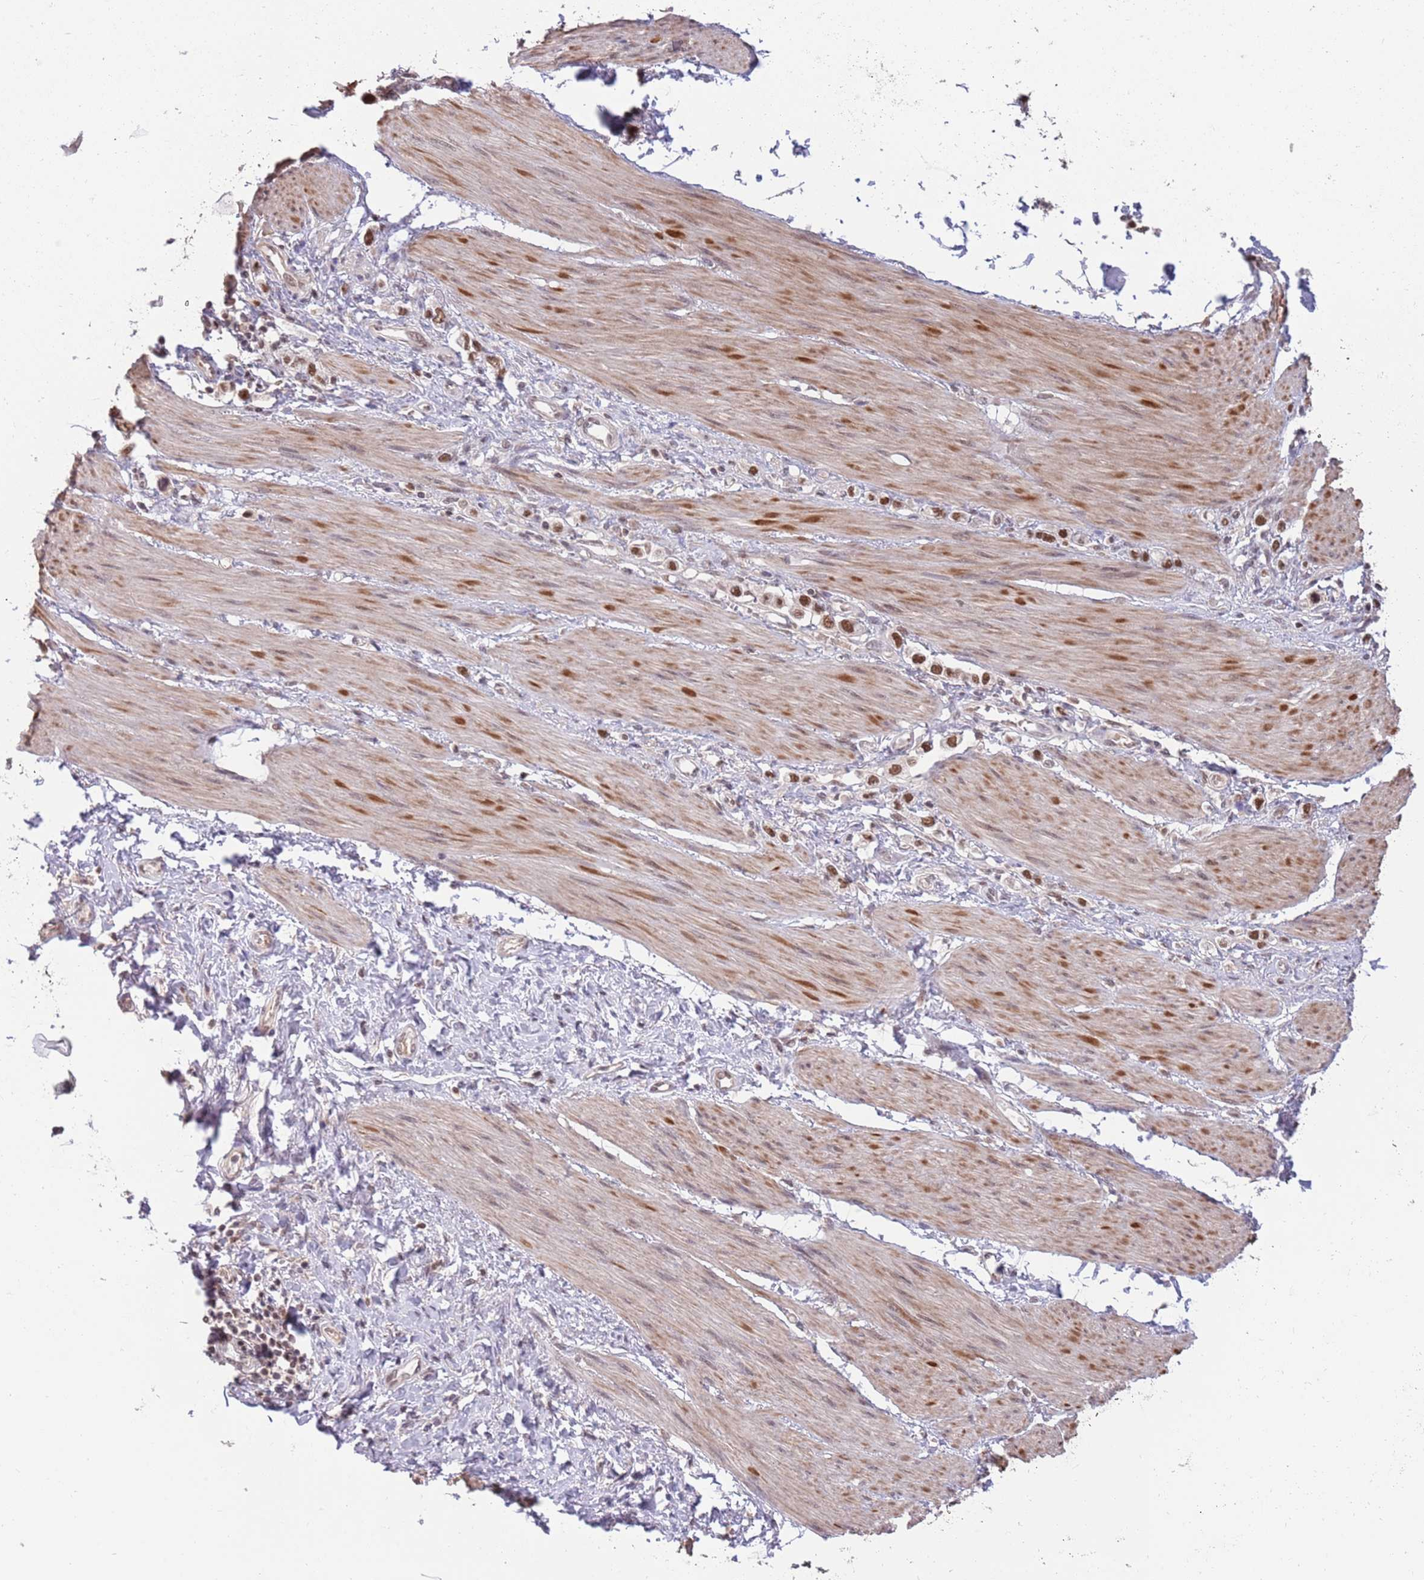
{"staining": {"intensity": "moderate", "quantity": ">75%", "location": "nuclear"}, "tissue": "stomach cancer", "cell_type": "Tumor cells", "image_type": "cancer", "snomed": [{"axis": "morphology", "description": "Adenocarcinoma, NOS"}, {"axis": "topography", "description": "Stomach"}], "caption": "Immunohistochemistry (IHC) image of stomach cancer (adenocarcinoma) stained for a protein (brown), which displays medium levels of moderate nuclear staining in about >75% of tumor cells.", "gene": "ZBTB7A", "patient": {"sex": "female", "age": 65}}